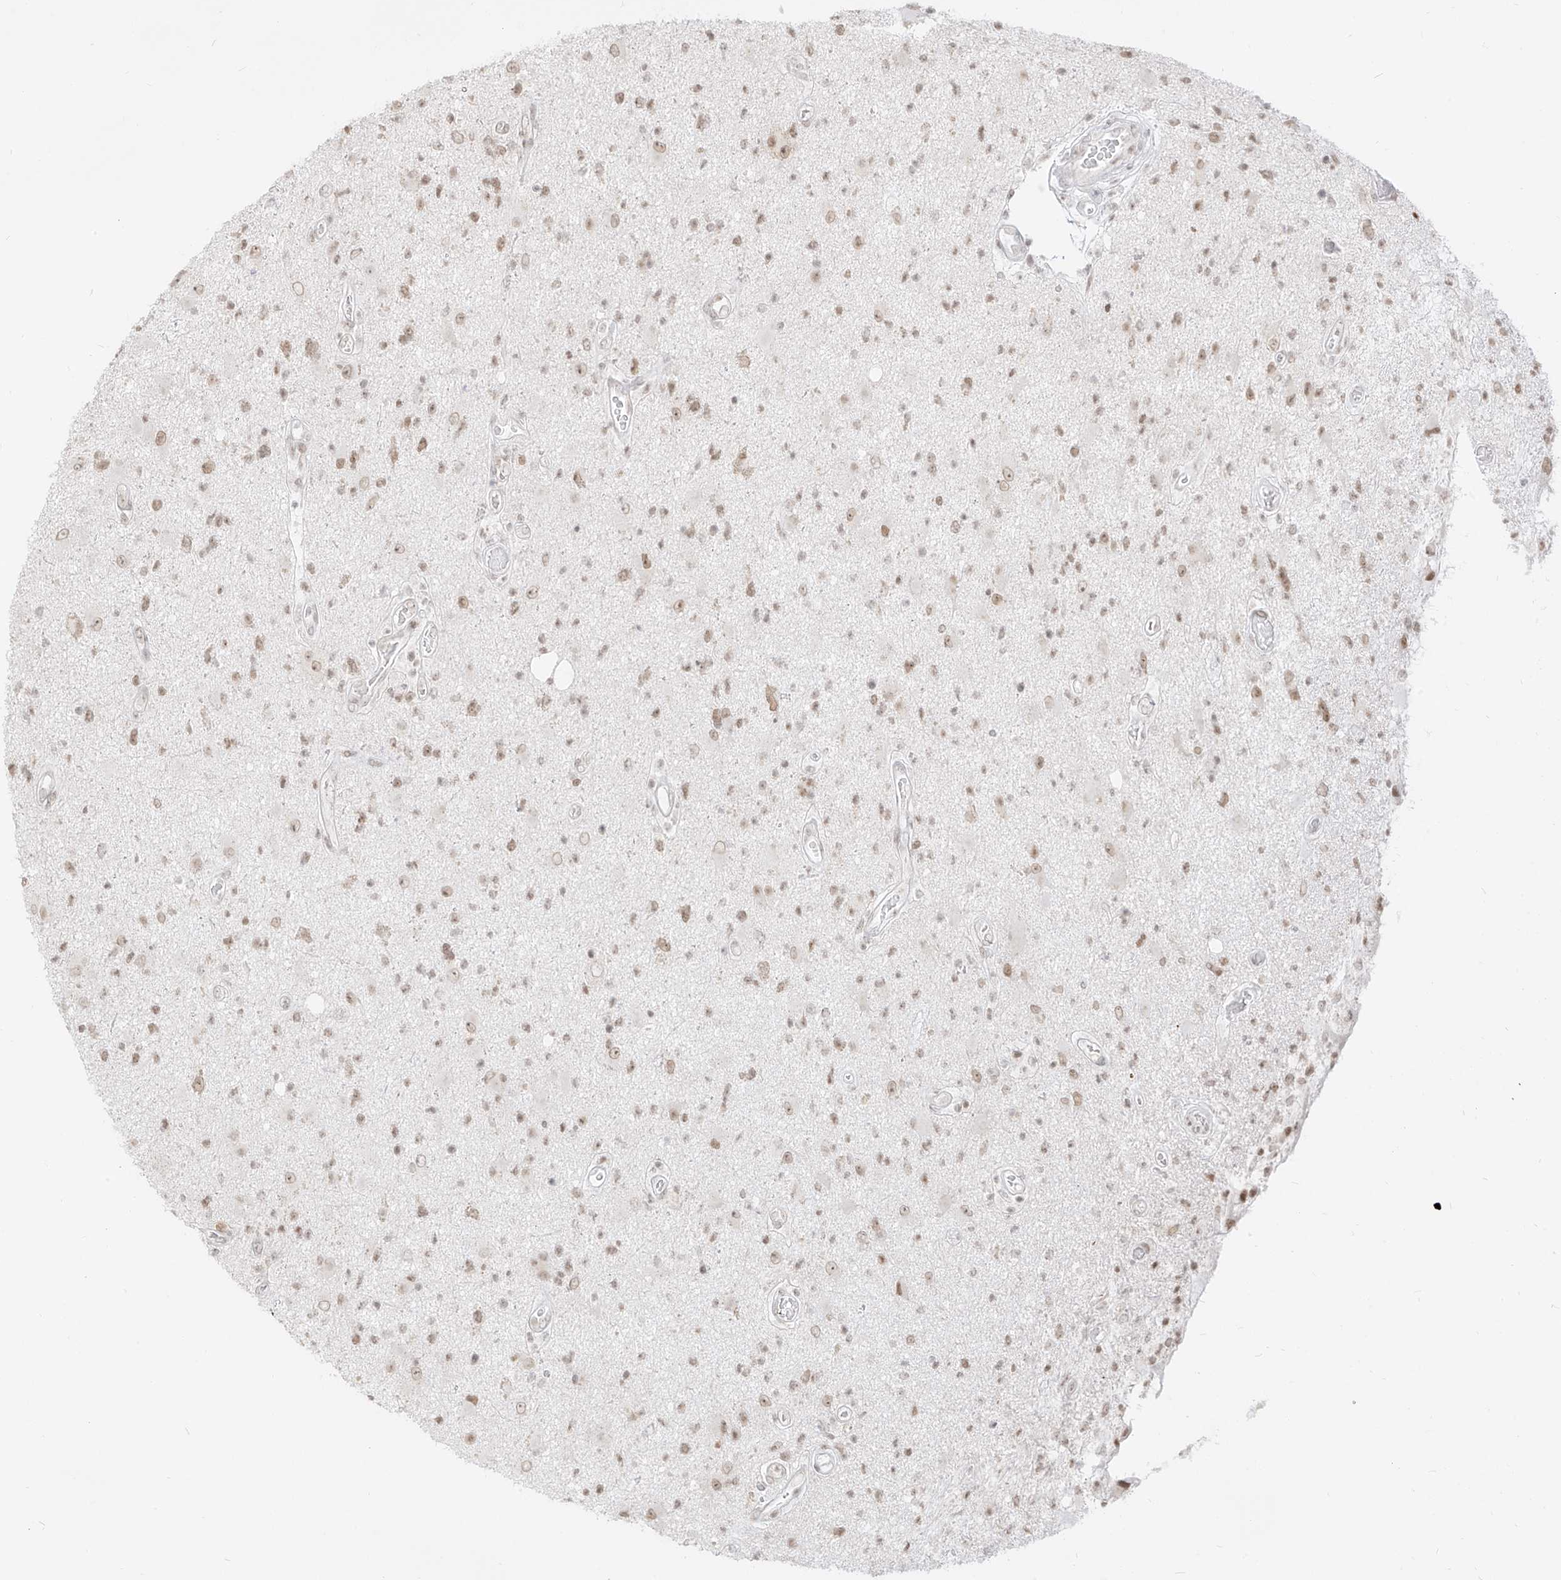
{"staining": {"intensity": "moderate", "quantity": ">75%", "location": "nuclear"}, "tissue": "glioma", "cell_type": "Tumor cells", "image_type": "cancer", "snomed": [{"axis": "morphology", "description": "Glioma, malignant, High grade"}, {"axis": "topography", "description": "Brain"}], "caption": "A high-resolution micrograph shows IHC staining of malignant glioma (high-grade), which shows moderate nuclear staining in about >75% of tumor cells.", "gene": "SUPT5H", "patient": {"sex": "male", "age": 33}}